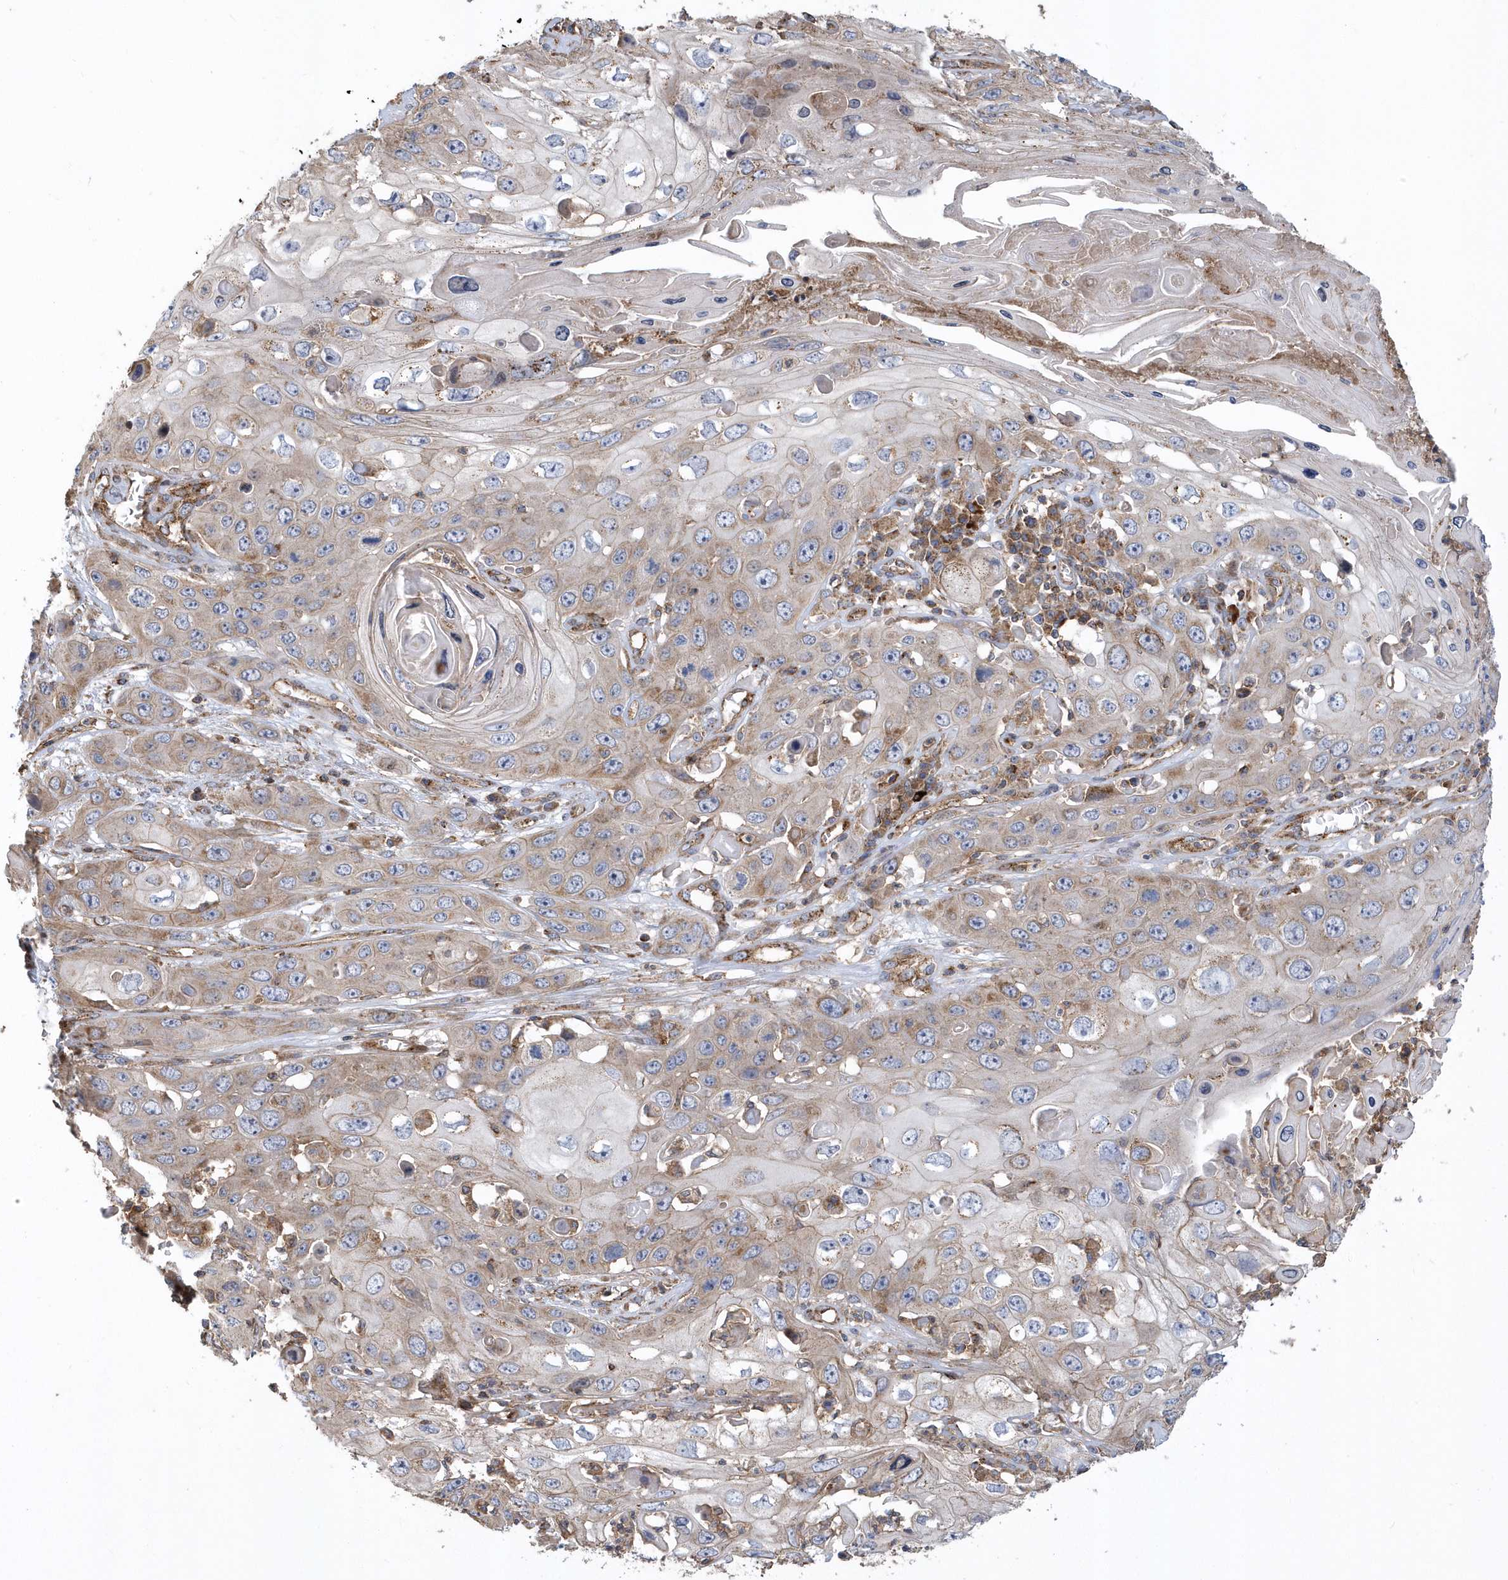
{"staining": {"intensity": "moderate", "quantity": "25%-75%", "location": "cytoplasmic/membranous"}, "tissue": "skin cancer", "cell_type": "Tumor cells", "image_type": "cancer", "snomed": [{"axis": "morphology", "description": "Squamous cell carcinoma, NOS"}, {"axis": "topography", "description": "Skin"}], "caption": "A brown stain labels moderate cytoplasmic/membranous expression of a protein in human skin cancer (squamous cell carcinoma) tumor cells.", "gene": "TRAIP", "patient": {"sex": "male", "age": 55}}